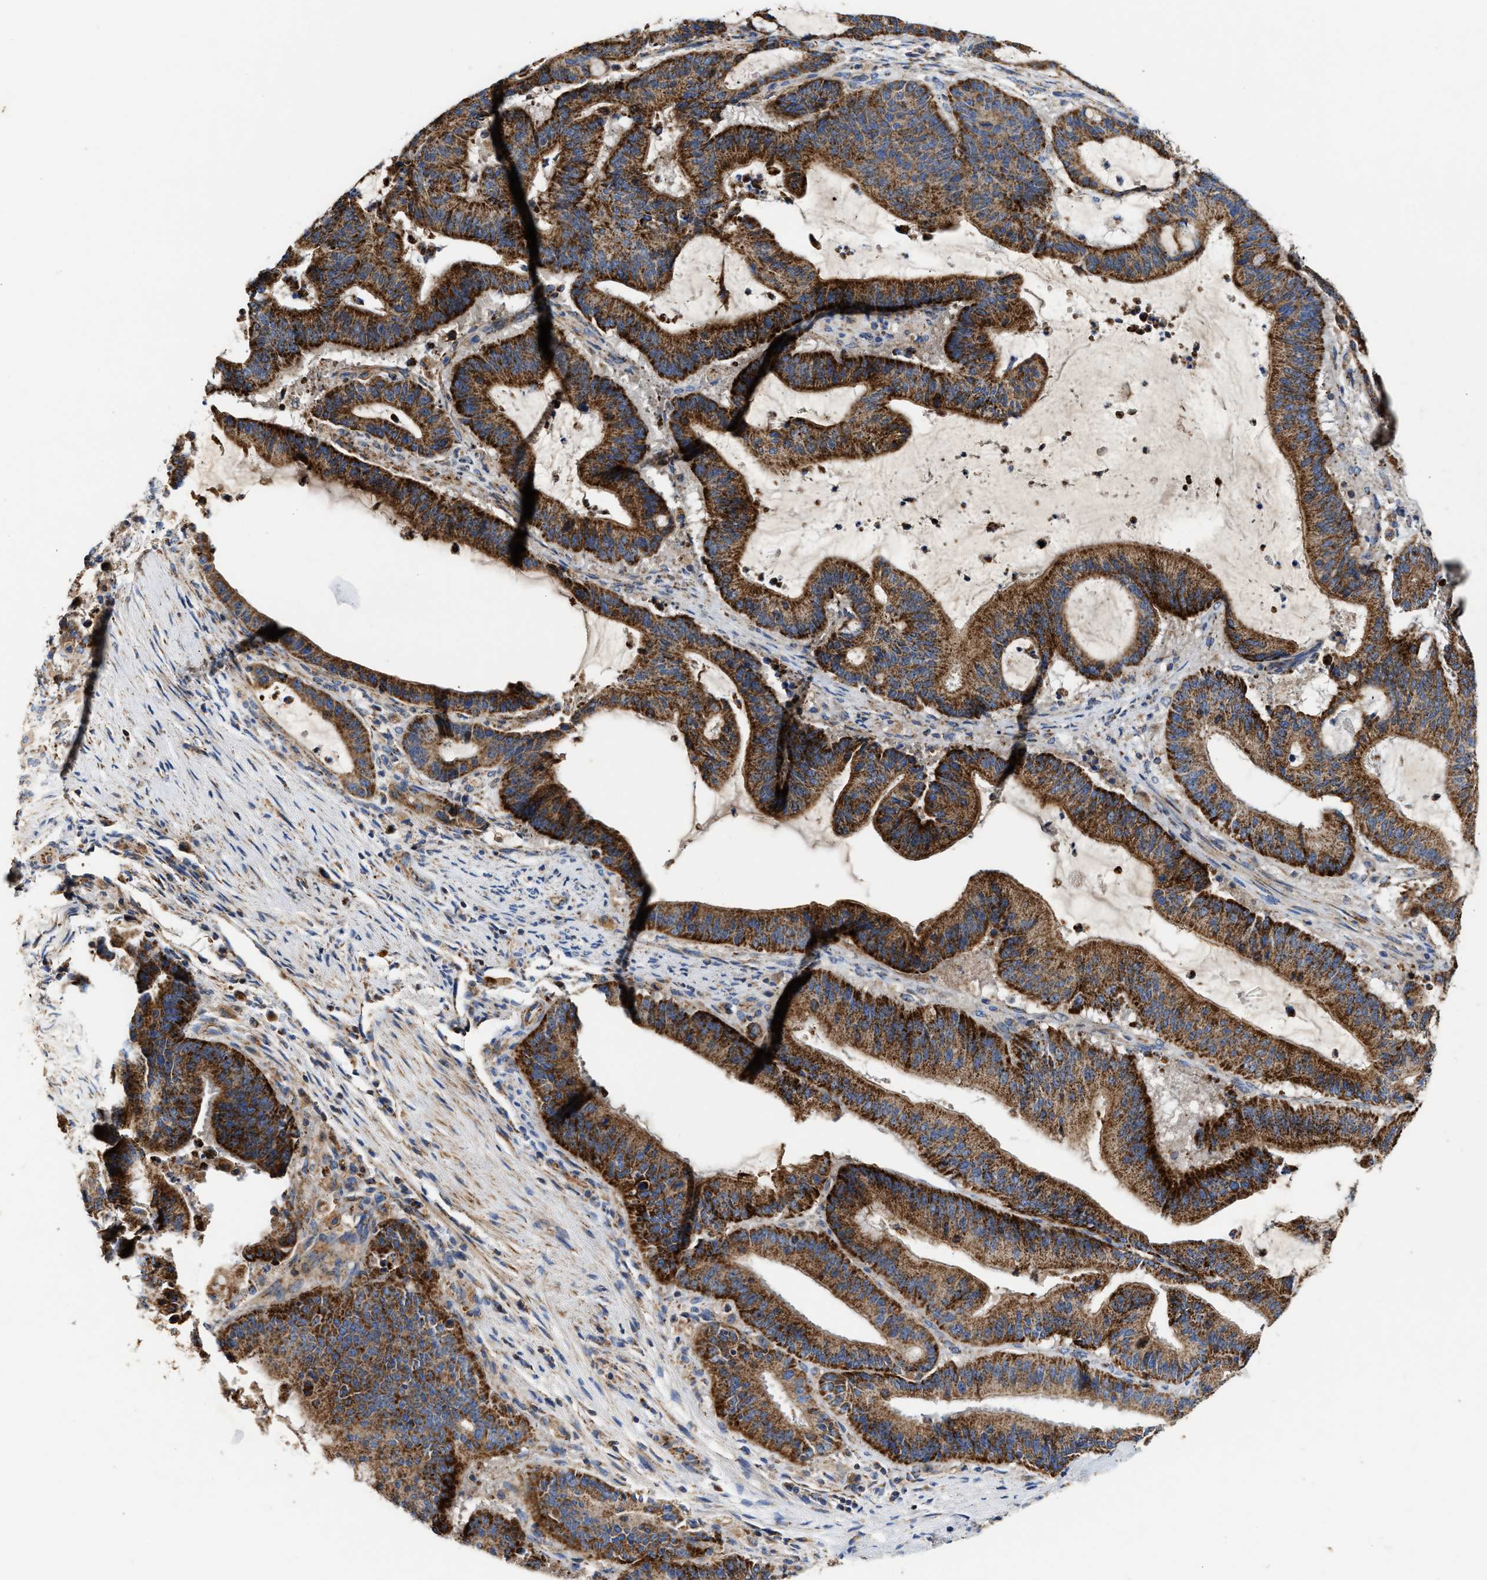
{"staining": {"intensity": "strong", "quantity": ">75%", "location": "cytoplasmic/membranous"}, "tissue": "liver cancer", "cell_type": "Tumor cells", "image_type": "cancer", "snomed": [{"axis": "morphology", "description": "Normal tissue, NOS"}, {"axis": "morphology", "description": "Cholangiocarcinoma"}, {"axis": "topography", "description": "Liver"}, {"axis": "topography", "description": "Peripheral nerve tissue"}], "caption": "A micrograph of liver cancer (cholangiocarcinoma) stained for a protein shows strong cytoplasmic/membranous brown staining in tumor cells.", "gene": "MECR", "patient": {"sex": "female", "age": 73}}